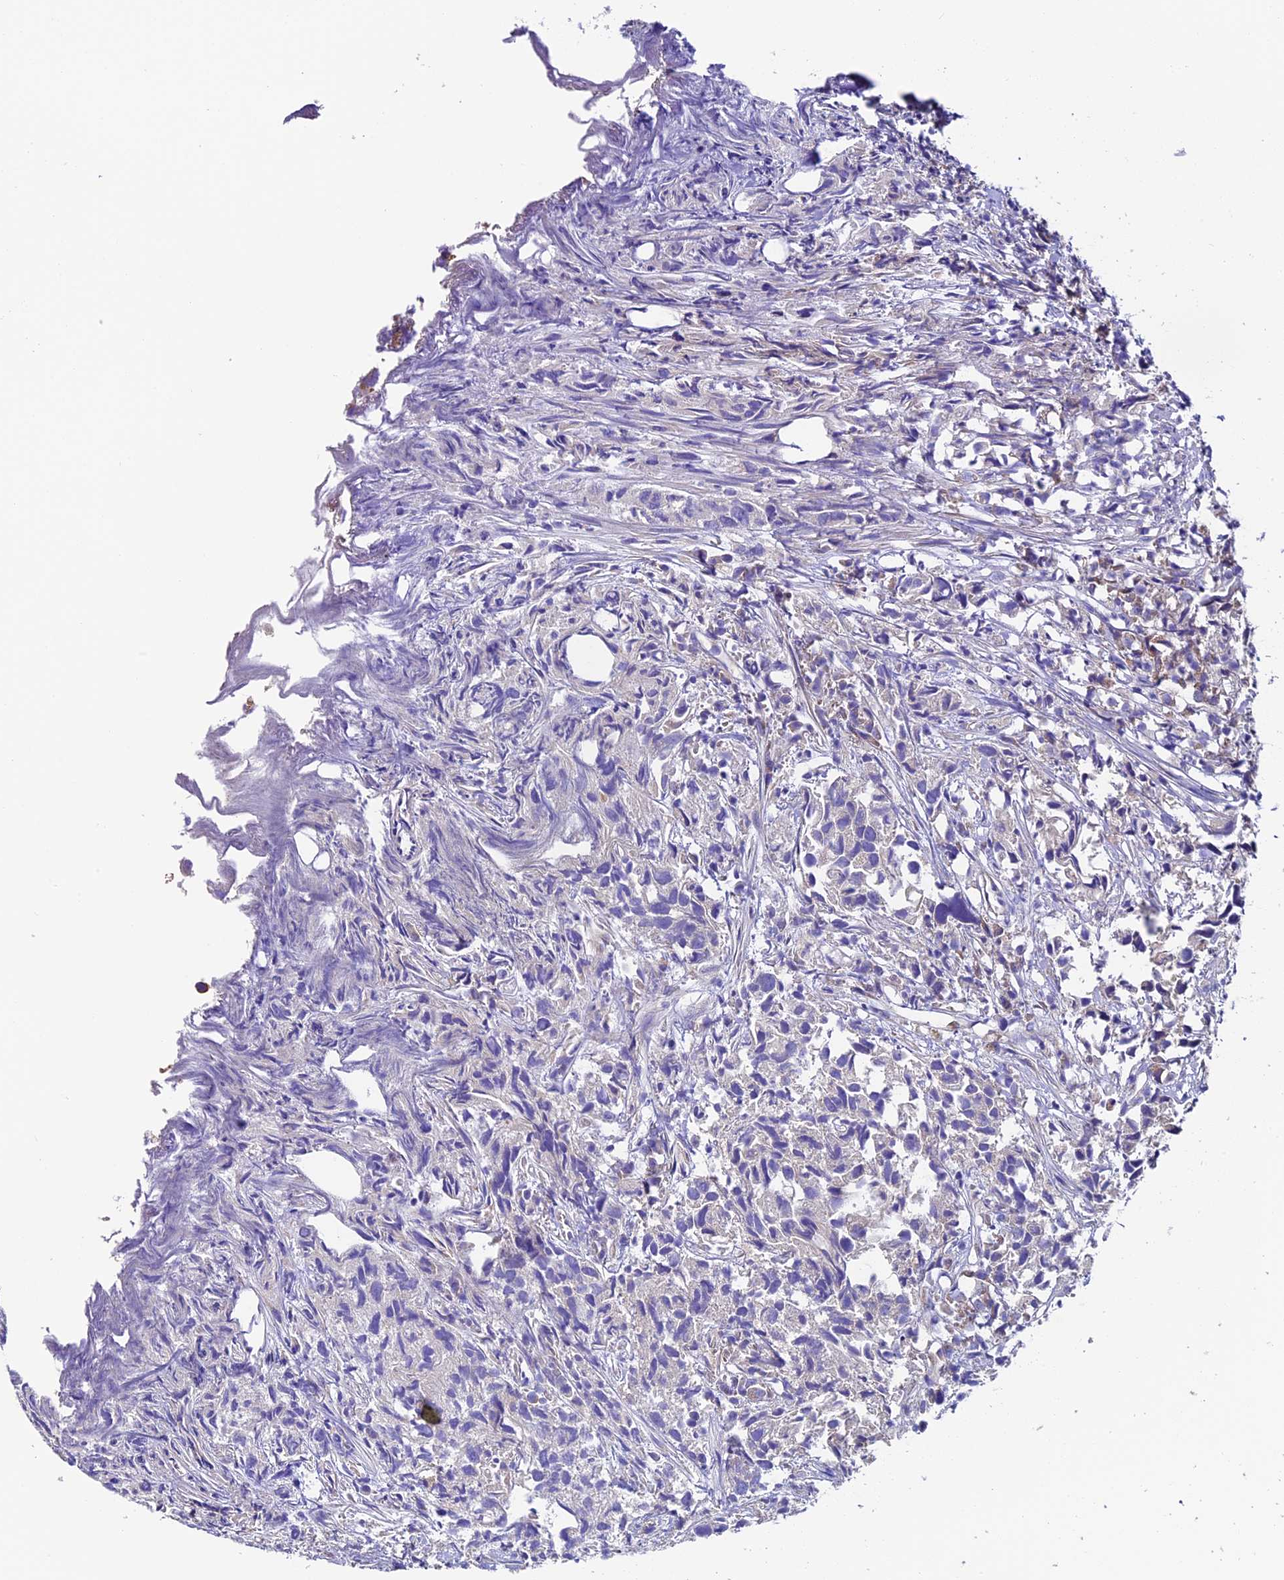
{"staining": {"intensity": "moderate", "quantity": "25%-75%", "location": "cytoplasmic/membranous"}, "tissue": "urothelial cancer", "cell_type": "Tumor cells", "image_type": "cancer", "snomed": [{"axis": "morphology", "description": "Urothelial carcinoma, High grade"}, {"axis": "topography", "description": "Urinary bladder"}], "caption": "Approximately 25%-75% of tumor cells in human urothelial carcinoma (high-grade) show moderate cytoplasmic/membranous protein staining as visualized by brown immunohistochemical staining.", "gene": "COMTD1", "patient": {"sex": "female", "age": 75}}